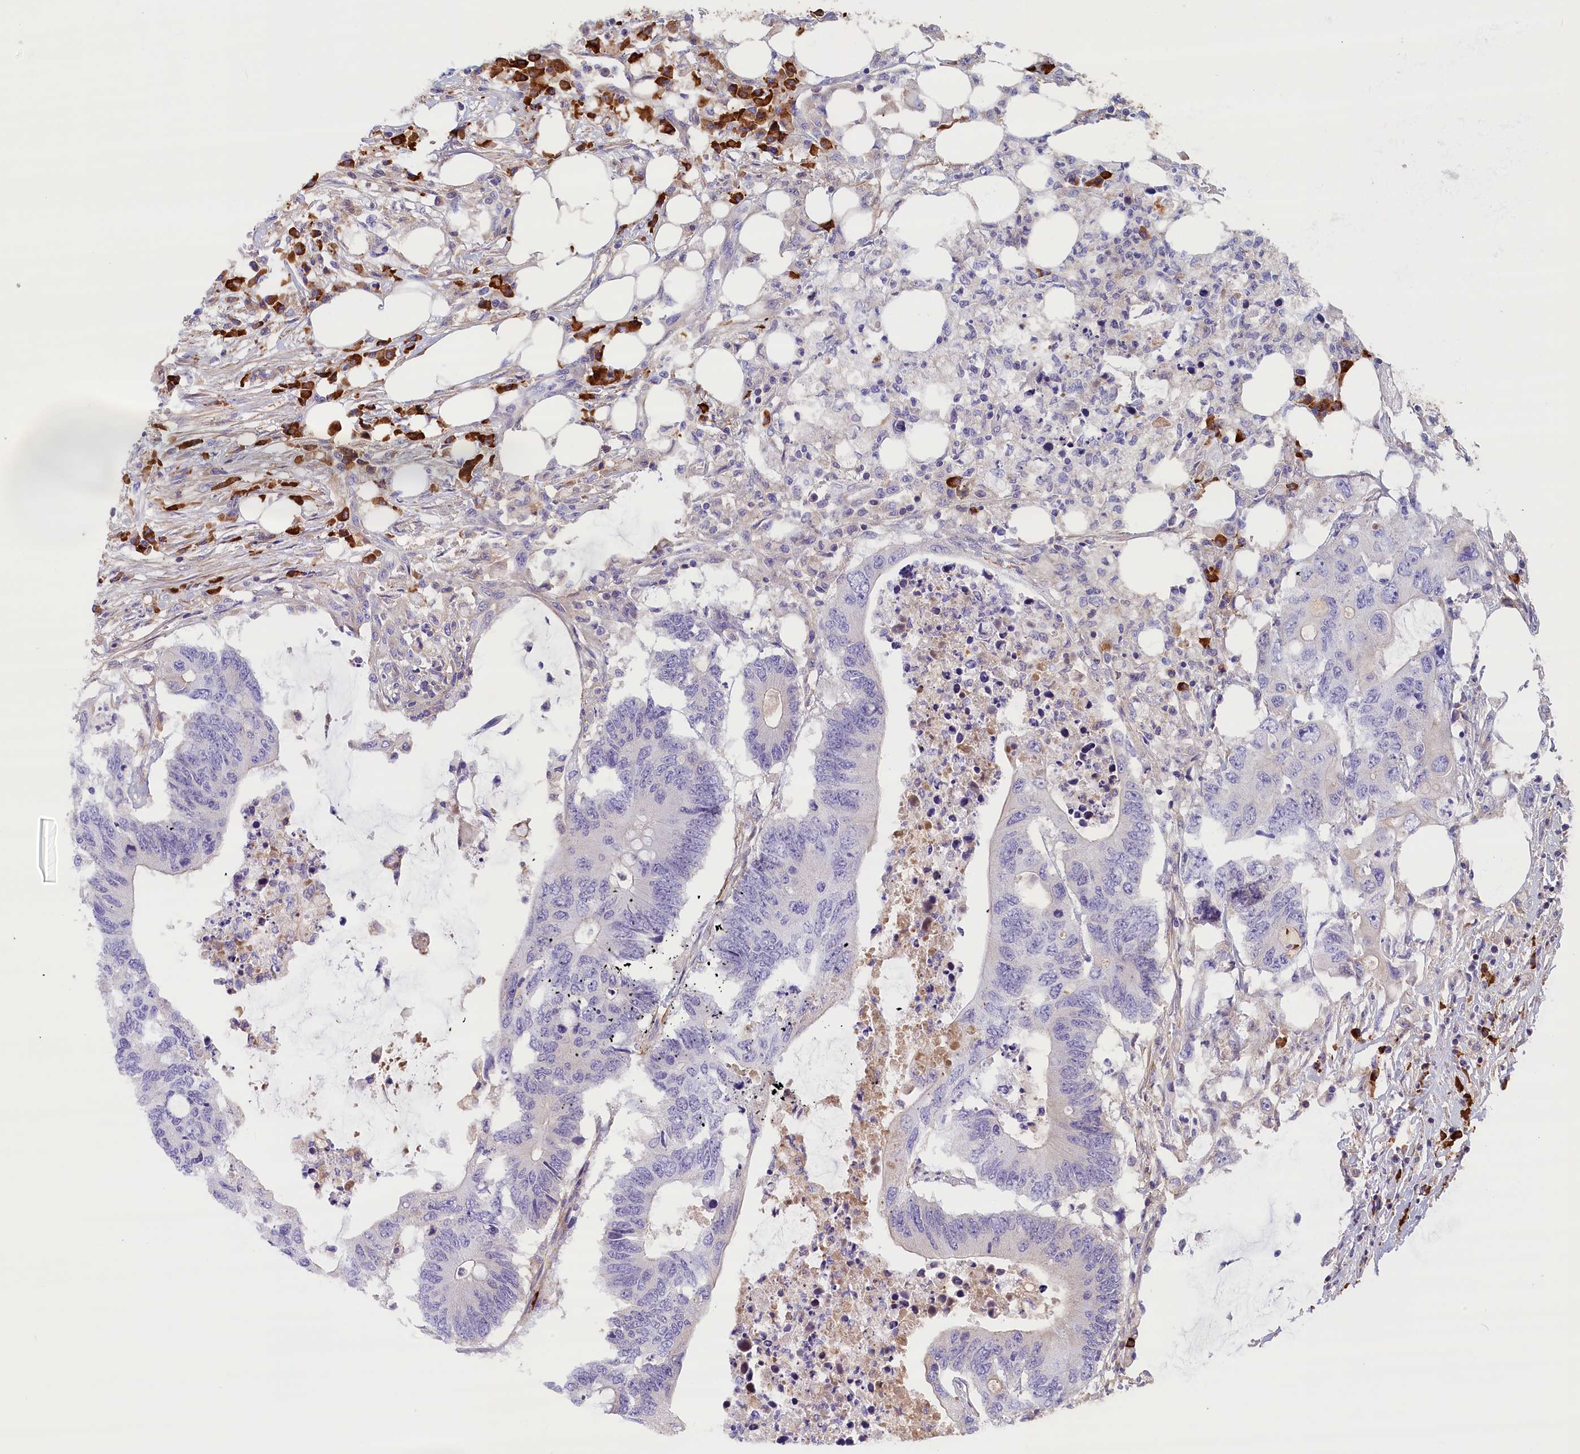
{"staining": {"intensity": "negative", "quantity": "none", "location": "none"}, "tissue": "colorectal cancer", "cell_type": "Tumor cells", "image_type": "cancer", "snomed": [{"axis": "morphology", "description": "Adenocarcinoma, NOS"}, {"axis": "topography", "description": "Colon"}], "caption": "Colorectal adenocarcinoma was stained to show a protein in brown. There is no significant staining in tumor cells. The staining is performed using DAB brown chromogen with nuclei counter-stained in using hematoxylin.", "gene": "BCL2L13", "patient": {"sex": "male", "age": 71}}